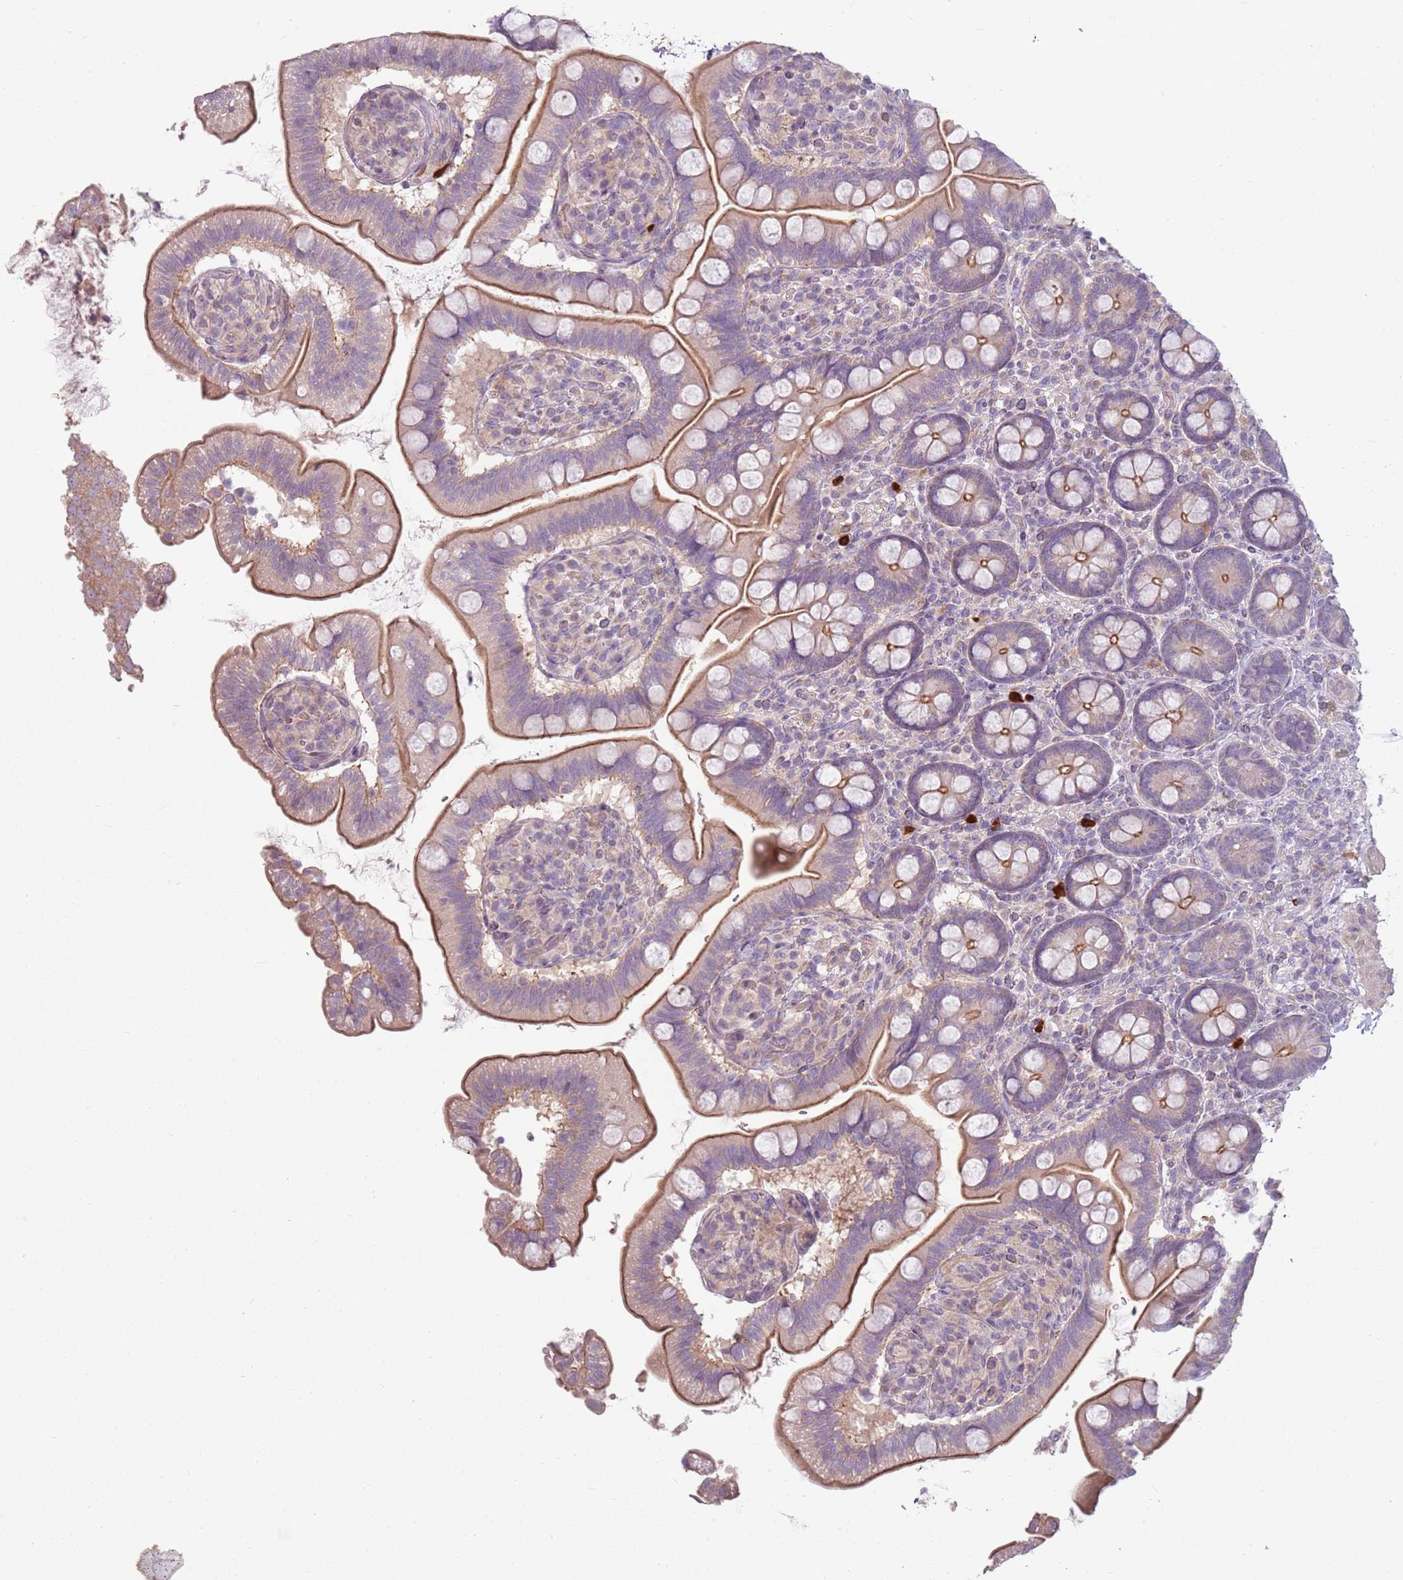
{"staining": {"intensity": "moderate", "quantity": "25%-75%", "location": "cytoplasmic/membranous"}, "tissue": "small intestine", "cell_type": "Glandular cells", "image_type": "normal", "snomed": [{"axis": "morphology", "description": "Normal tissue, NOS"}, {"axis": "topography", "description": "Small intestine"}], "caption": "Protein analysis of benign small intestine shows moderate cytoplasmic/membranous staining in approximately 25%-75% of glandular cells. Nuclei are stained in blue.", "gene": "SPAG4", "patient": {"sex": "female", "age": 64}}